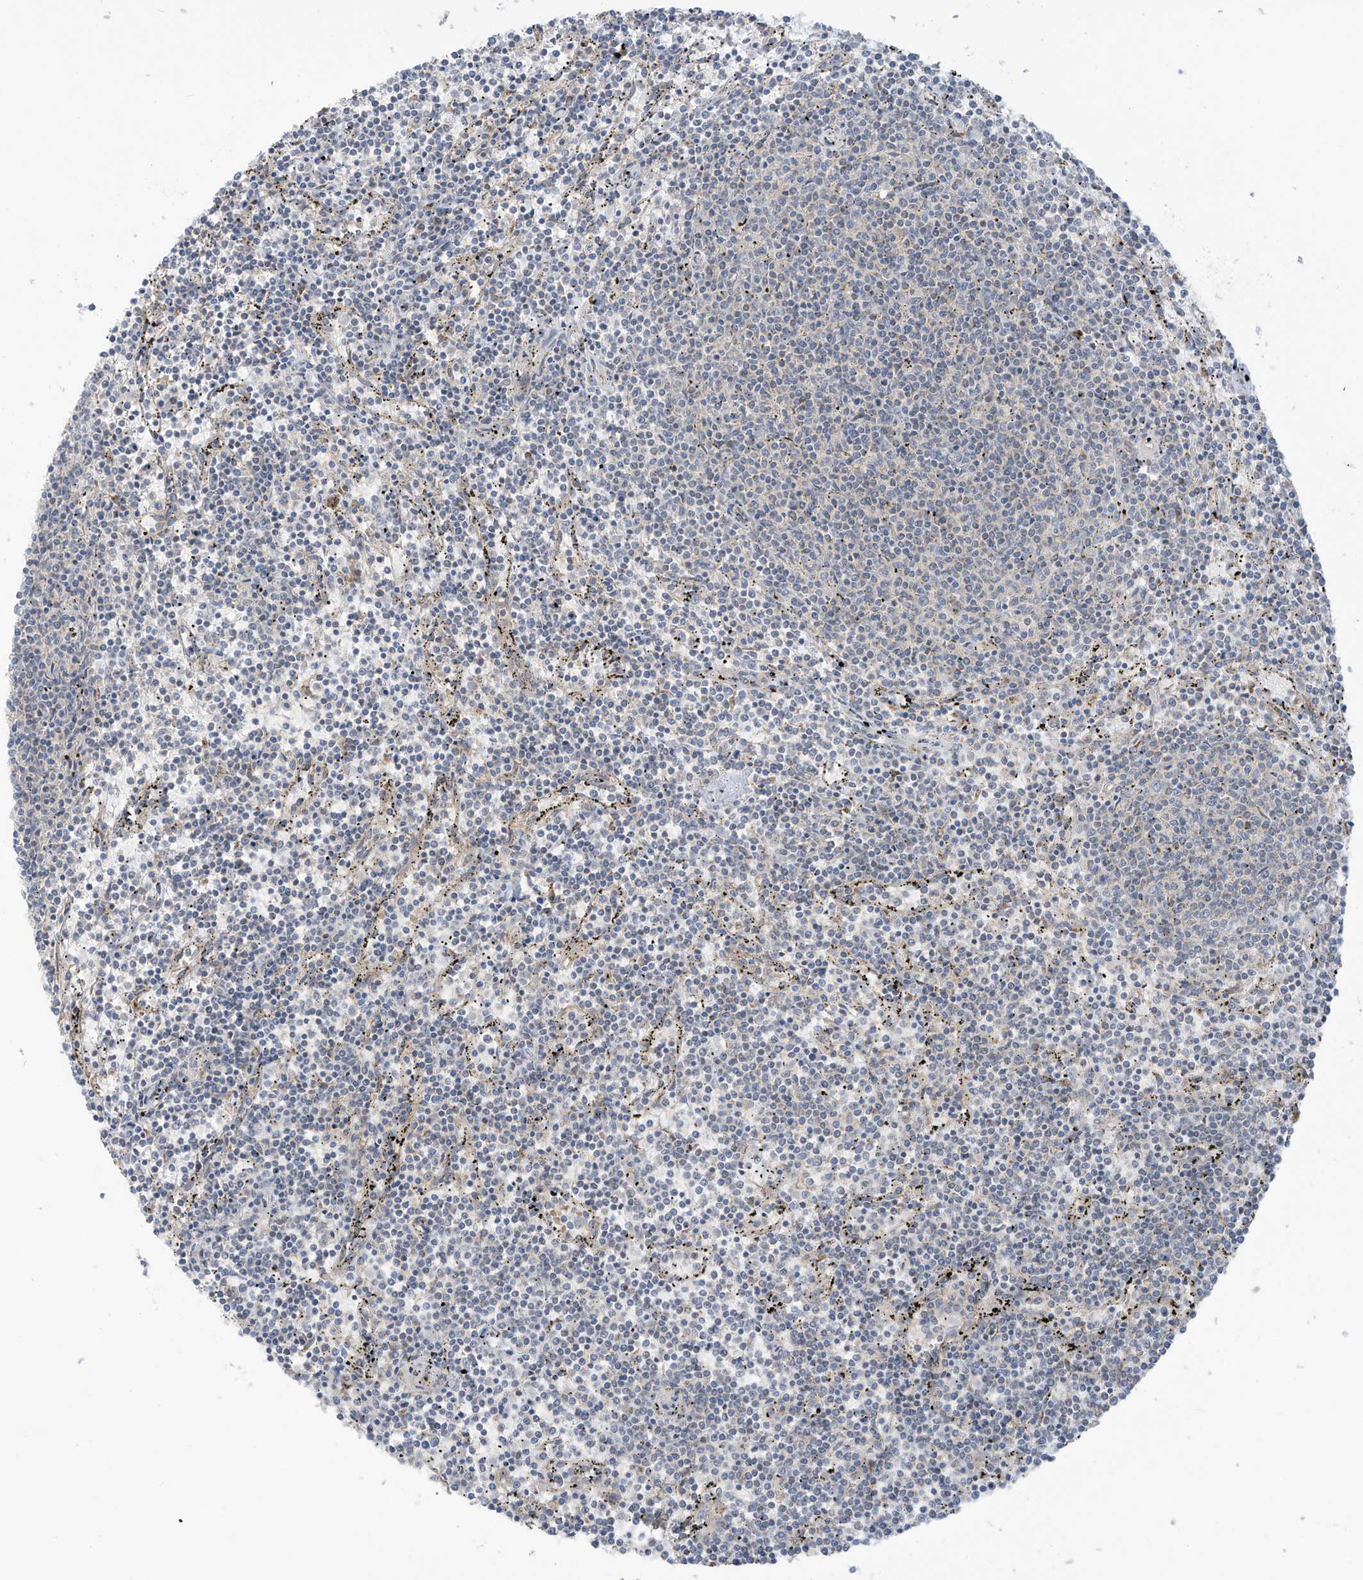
{"staining": {"intensity": "negative", "quantity": "none", "location": "none"}, "tissue": "lymphoma", "cell_type": "Tumor cells", "image_type": "cancer", "snomed": [{"axis": "morphology", "description": "Malignant lymphoma, non-Hodgkin's type, Low grade"}, {"axis": "topography", "description": "Spleen"}], "caption": "DAB immunohistochemical staining of human lymphoma exhibits no significant positivity in tumor cells.", "gene": "LRRN2", "patient": {"sex": "female", "age": 50}}